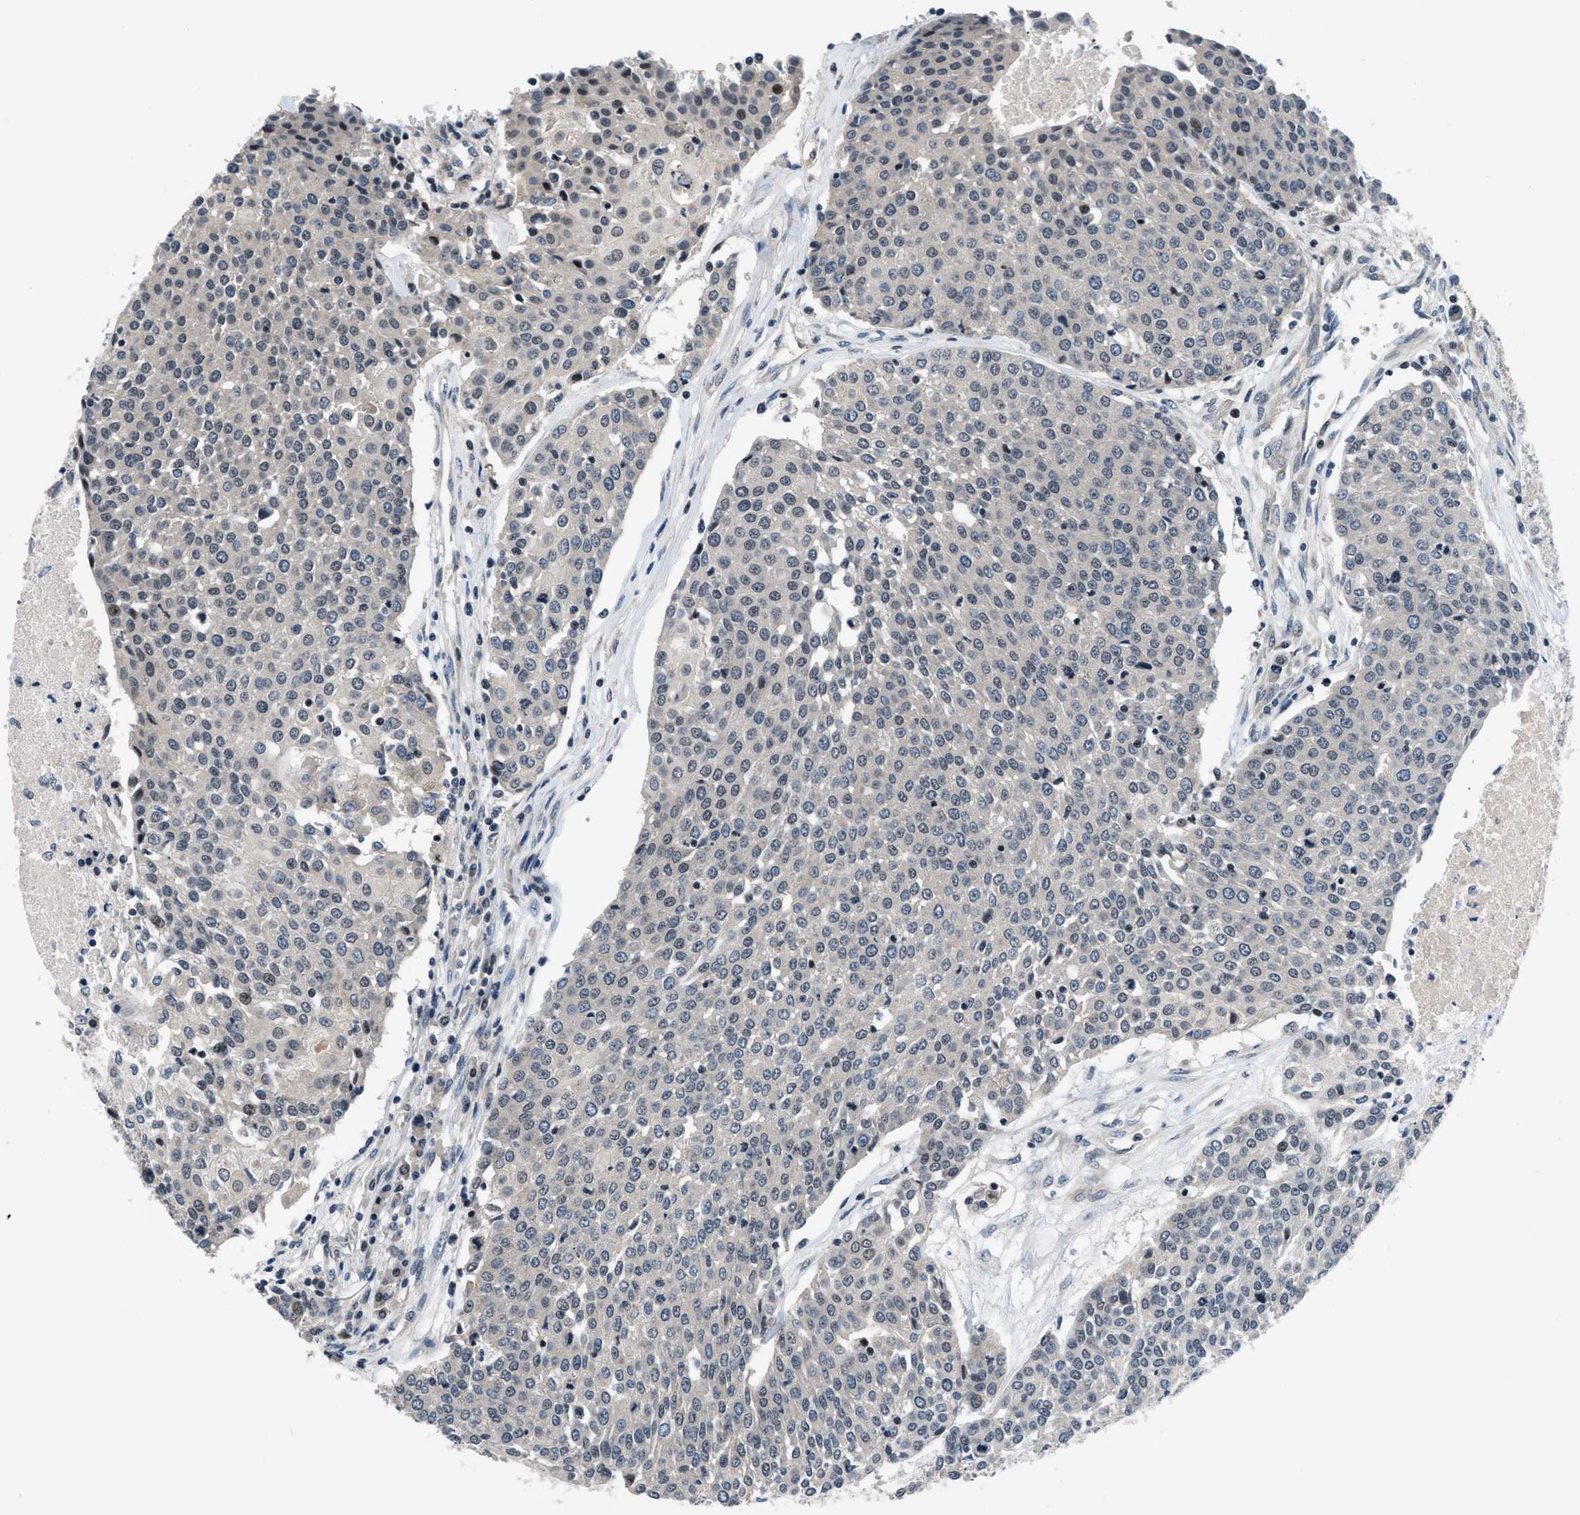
{"staining": {"intensity": "weak", "quantity": "<25%", "location": "nuclear"}, "tissue": "urothelial cancer", "cell_type": "Tumor cells", "image_type": "cancer", "snomed": [{"axis": "morphology", "description": "Urothelial carcinoma, High grade"}, {"axis": "topography", "description": "Urinary bladder"}], "caption": "Immunohistochemistry histopathology image of high-grade urothelial carcinoma stained for a protein (brown), which exhibits no staining in tumor cells.", "gene": "SETD5", "patient": {"sex": "female", "age": 85}}